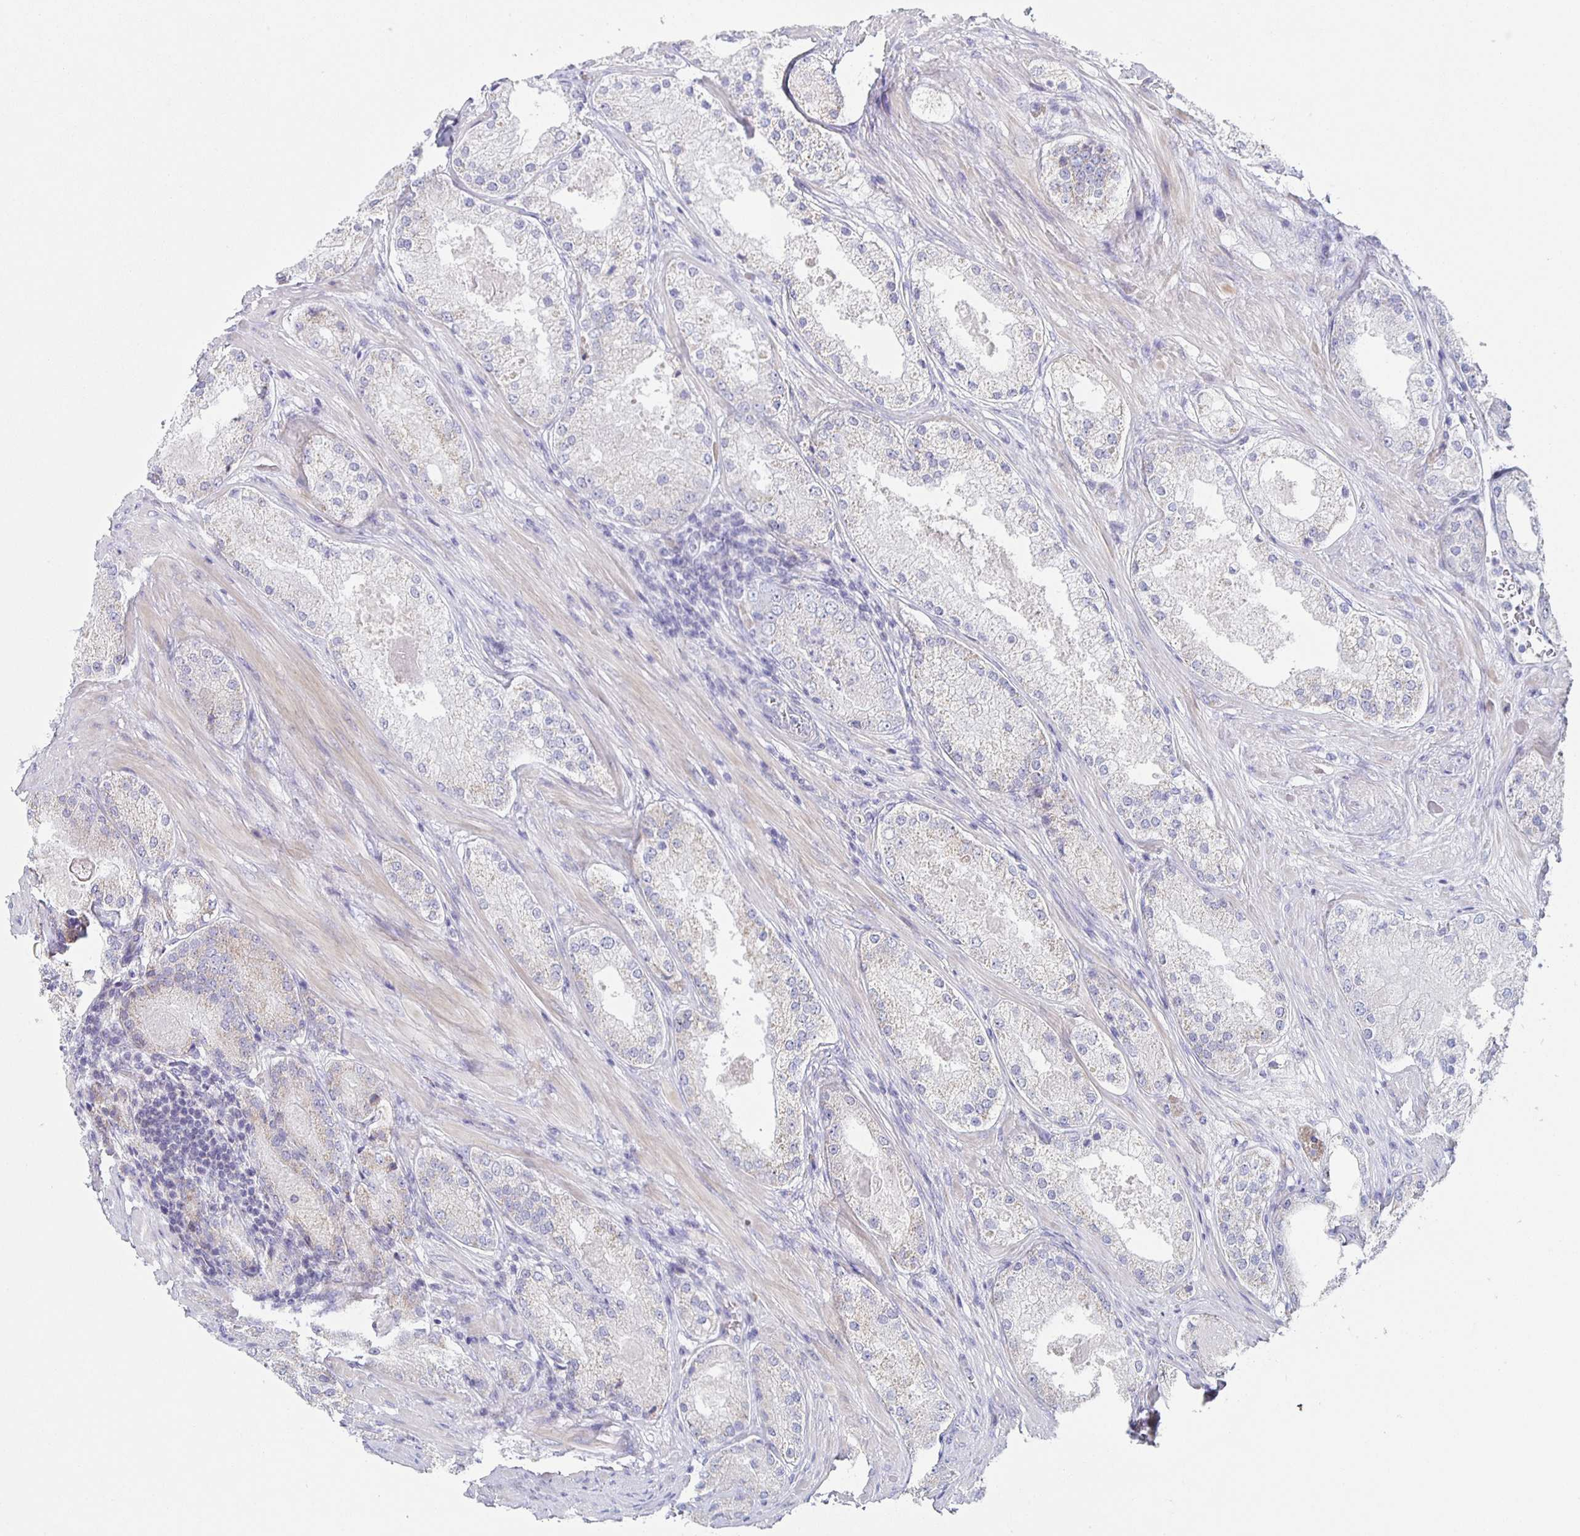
{"staining": {"intensity": "weak", "quantity": "<25%", "location": "cytoplasmic/membranous"}, "tissue": "prostate cancer", "cell_type": "Tumor cells", "image_type": "cancer", "snomed": [{"axis": "morphology", "description": "Adenocarcinoma, Low grade"}, {"axis": "topography", "description": "Prostate"}], "caption": "The immunohistochemistry histopathology image has no significant staining in tumor cells of low-grade adenocarcinoma (prostate) tissue.", "gene": "CENPH", "patient": {"sex": "male", "age": 68}}